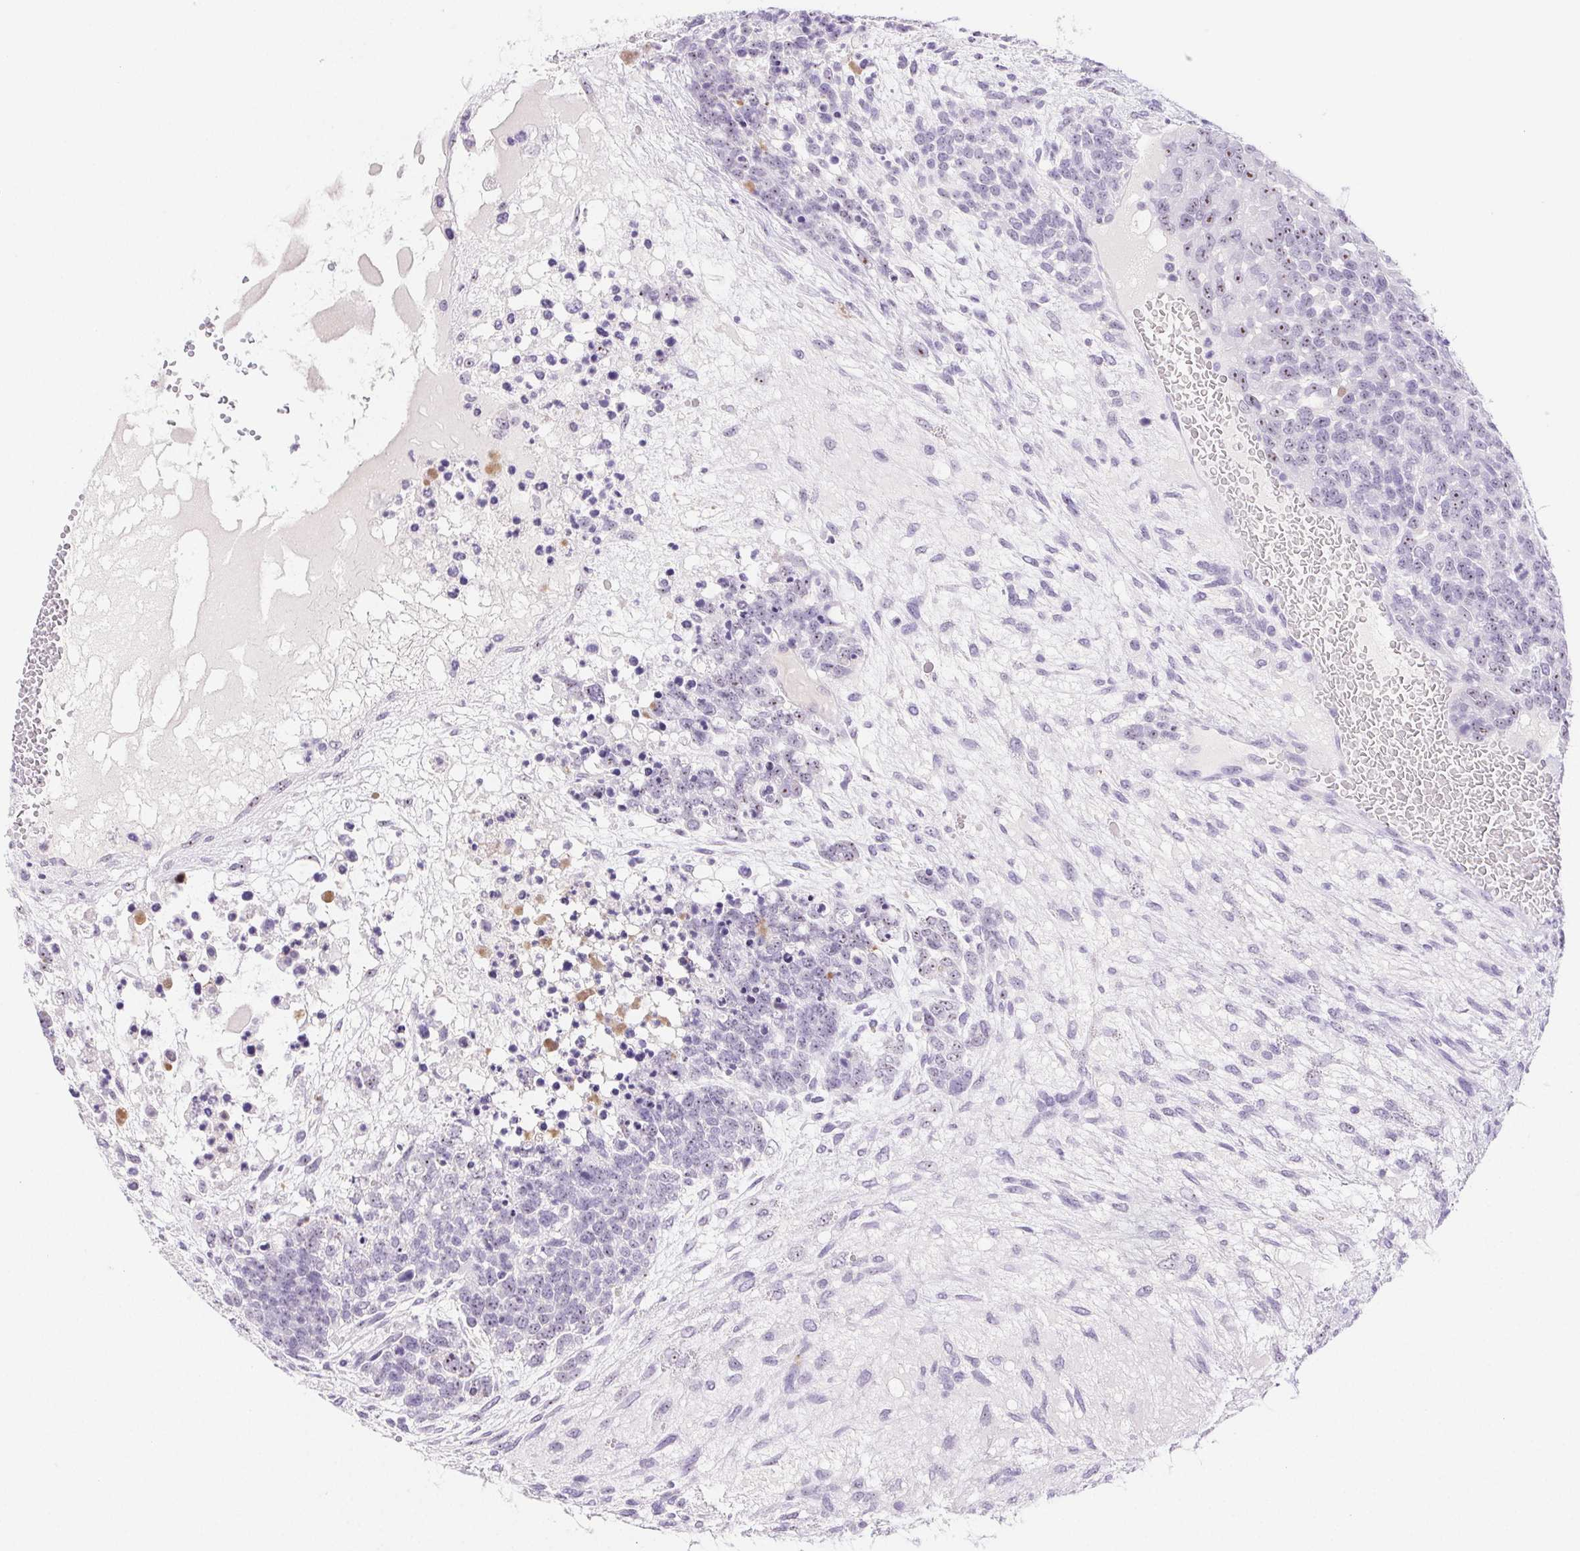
{"staining": {"intensity": "moderate", "quantity": "<25%", "location": "nuclear"}, "tissue": "testis cancer", "cell_type": "Tumor cells", "image_type": "cancer", "snomed": [{"axis": "morphology", "description": "Carcinoma, Embryonal, NOS"}, {"axis": "topography", "description": "Testis"}], "caption": "Moderate nuclear positivity is identified in approximately <25% of tumor cells in testis embryonal carcinoma.", "gene": "ST8SIA3", "patient": {"sex": "male", "age": 23}}